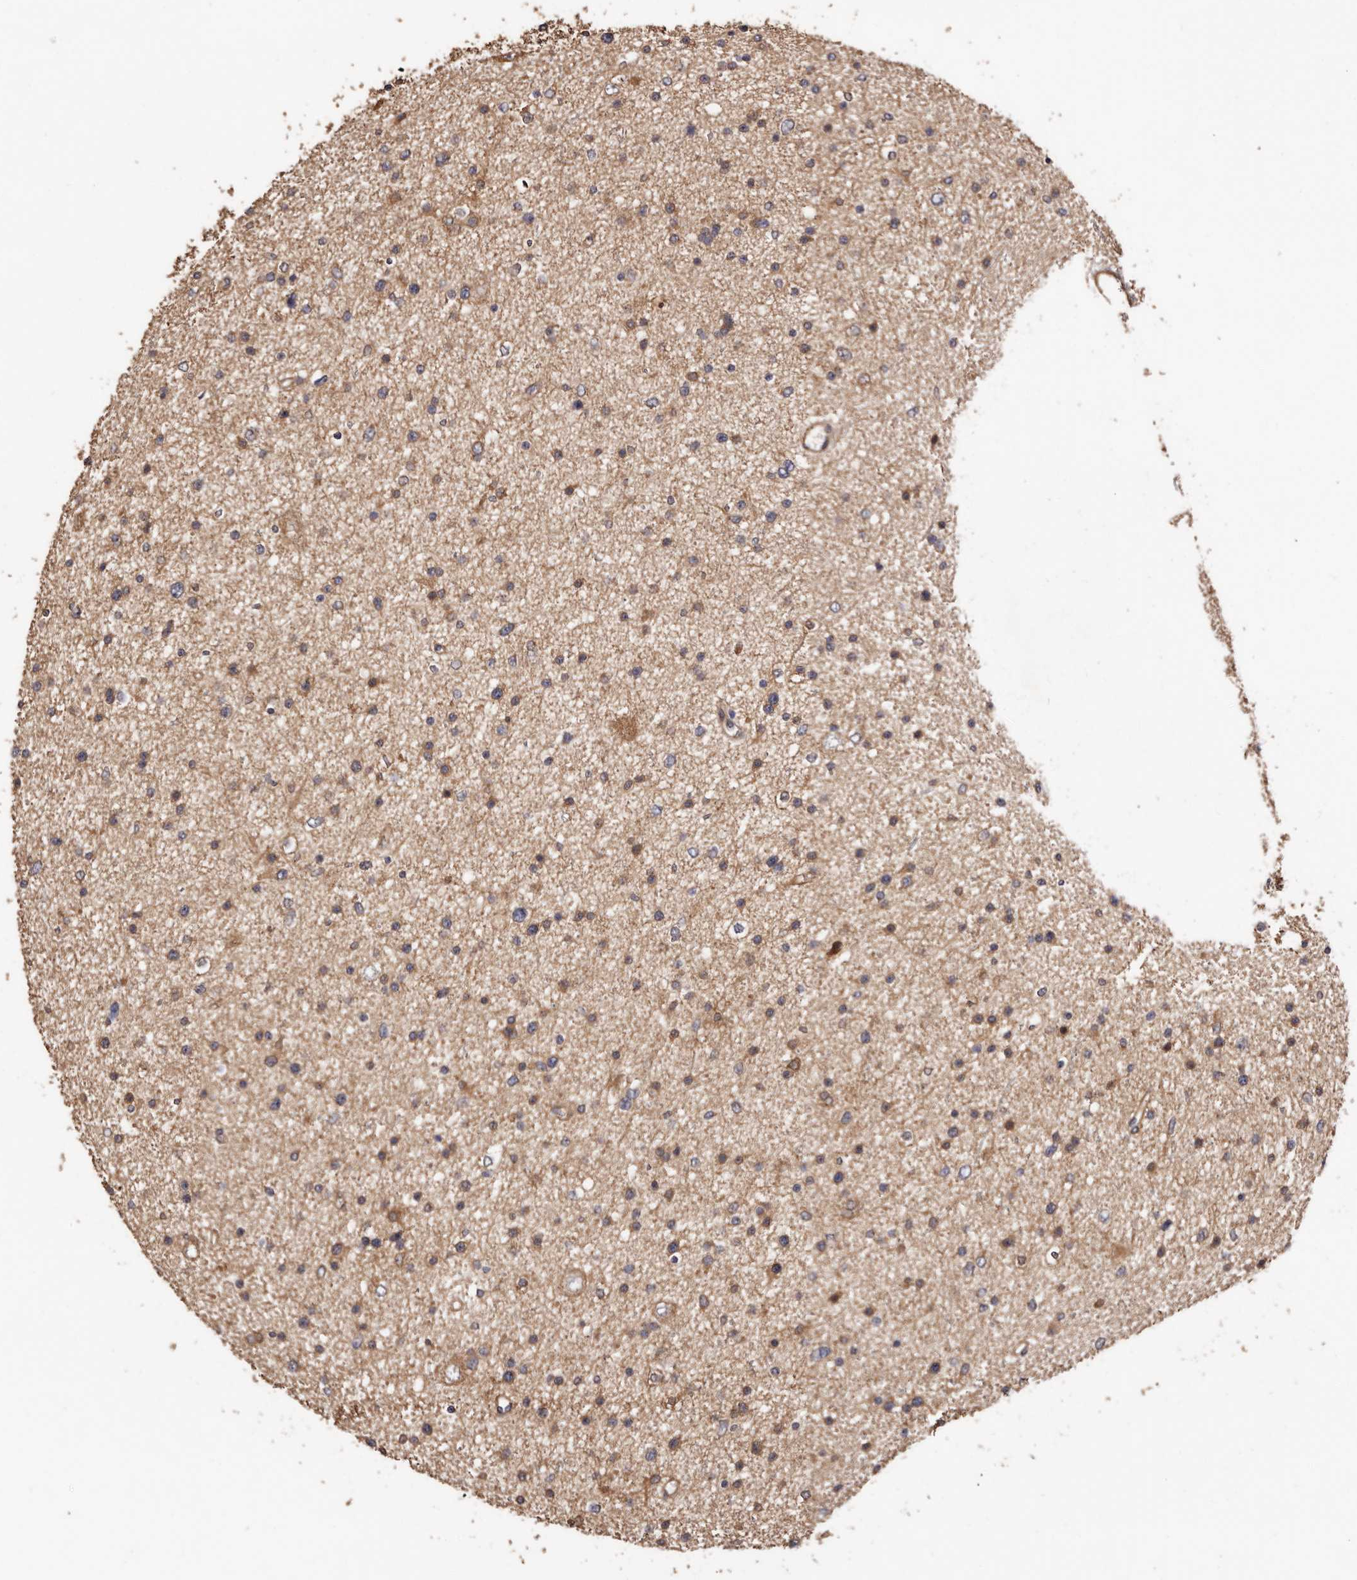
{"staining": {"intensity": "moderate", "quantity": ">75%", "location": "cytoplasmic/membranous"}, "tissue": "glioma", "cell_type": "Tumor cells", "image_type": "cancer", "snomed": [{"axis": "morphology", "description": "Glioma, malignant, Low grade"}, {"axis": "topography", "description": "Brain"}], "caption": "Immunohistochemistry (IHC) (DAB) staining of human glioma demonstrates moderate cytoplasmic/membranous protein positivity in approximately >75% of tumor cells.", "gene": "COQ8B", "patient": {"sex": "female", "age": 37}}